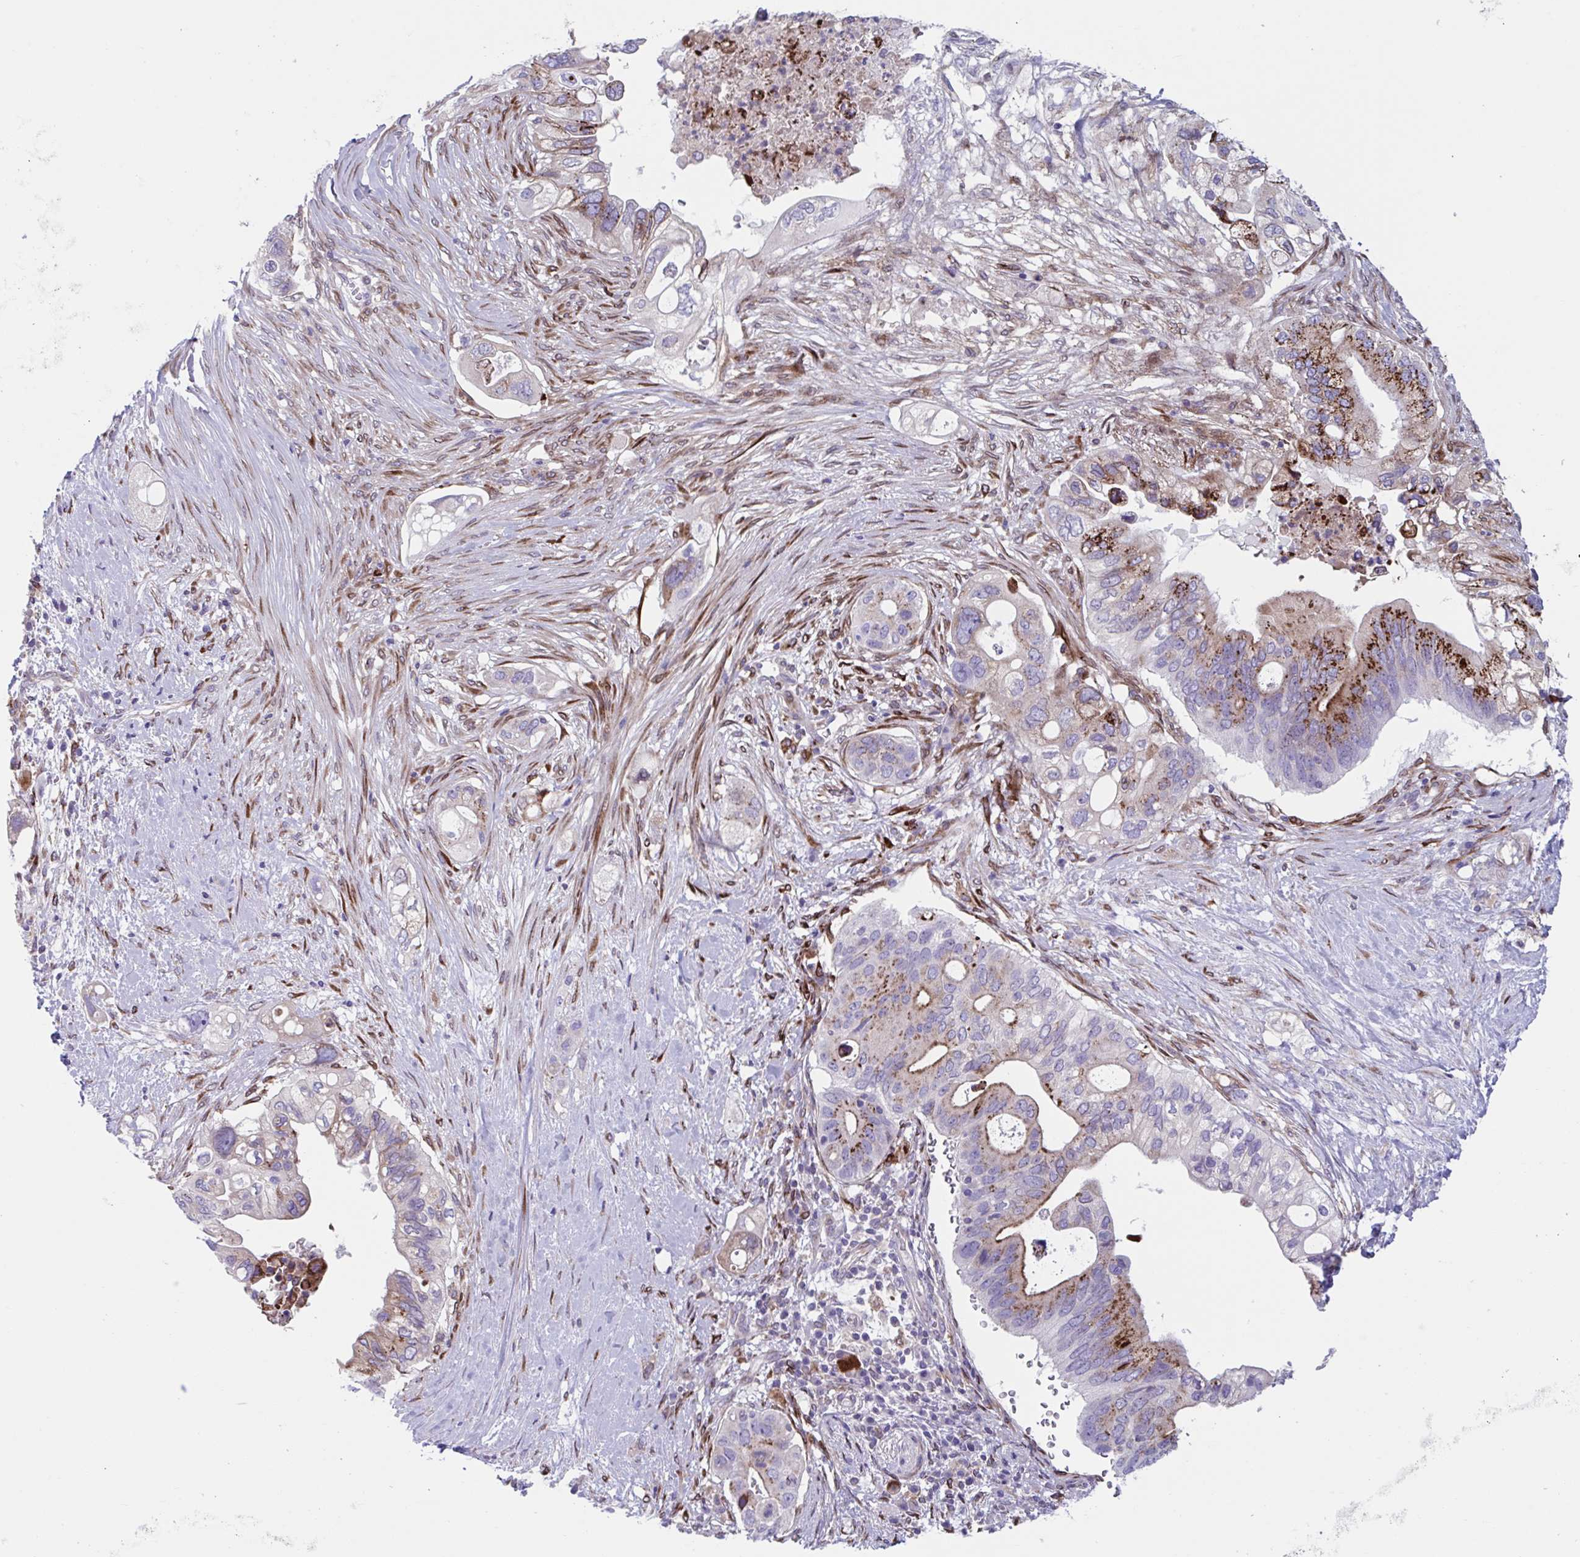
{"staining": {"intensity": "strong", "quantity": "<25%", "location": "cytoplasmic/membranous"}, "tissue": "pancreatic cancer", "cell_type": "Tumor cells", "image_type": "cancer", "snomed": [{"axis": "morphology", "description": "Adenocarcinoma, NOS"}, {"axis": "topography", "description": "Pancreas"}], "caption": "The photomicrograph reveals immunohistochemical staining of adenocarcinoma (pancreatic). There is strong cytoplasmic/membranous positivity is appreciated in approximately <25% of tumor cells.", "gene": "RFK", "patient": {"sex": "female", "age": 72}}